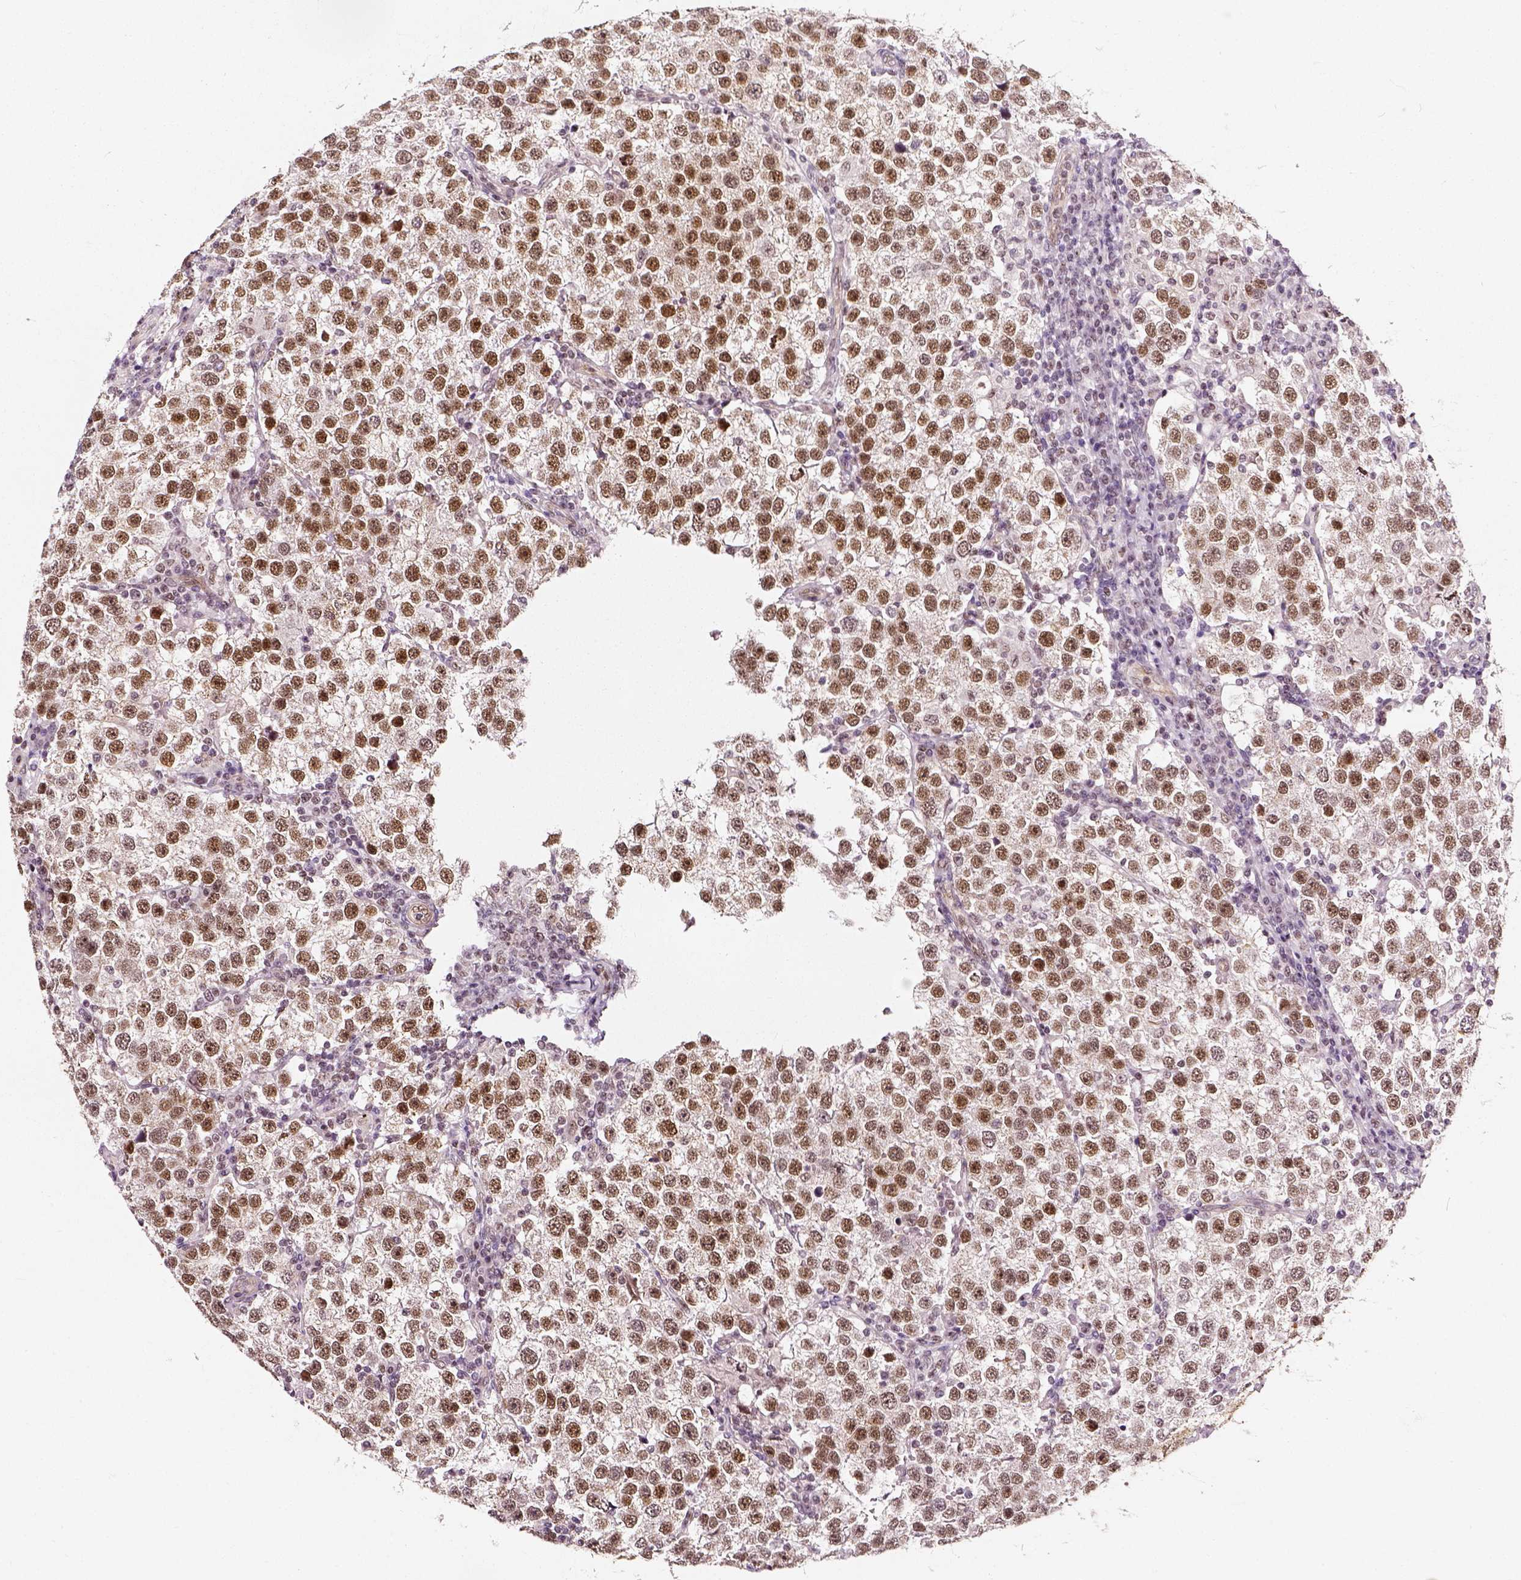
{"staining": {"intensity": "moderate", "quantity": ">75%", "location": "nuclear"}, "tissue": "testis cancer", "cell_type": "Tumor cells", "image_type": "cancer", "snomed": [{"axis": "morphology", "description": "Seminoma, NOS"}, {"axis": "topography", "description": "Testis"}], "caption": "A brown stain labels moderate nuclear staining of a protein in seminoma (testis) tumor cells. (brown staining indicates protein expression, while blue staining denotes nuclei).", "gene": "NACC1", "patient": {"sex": "male", "age": 37}}